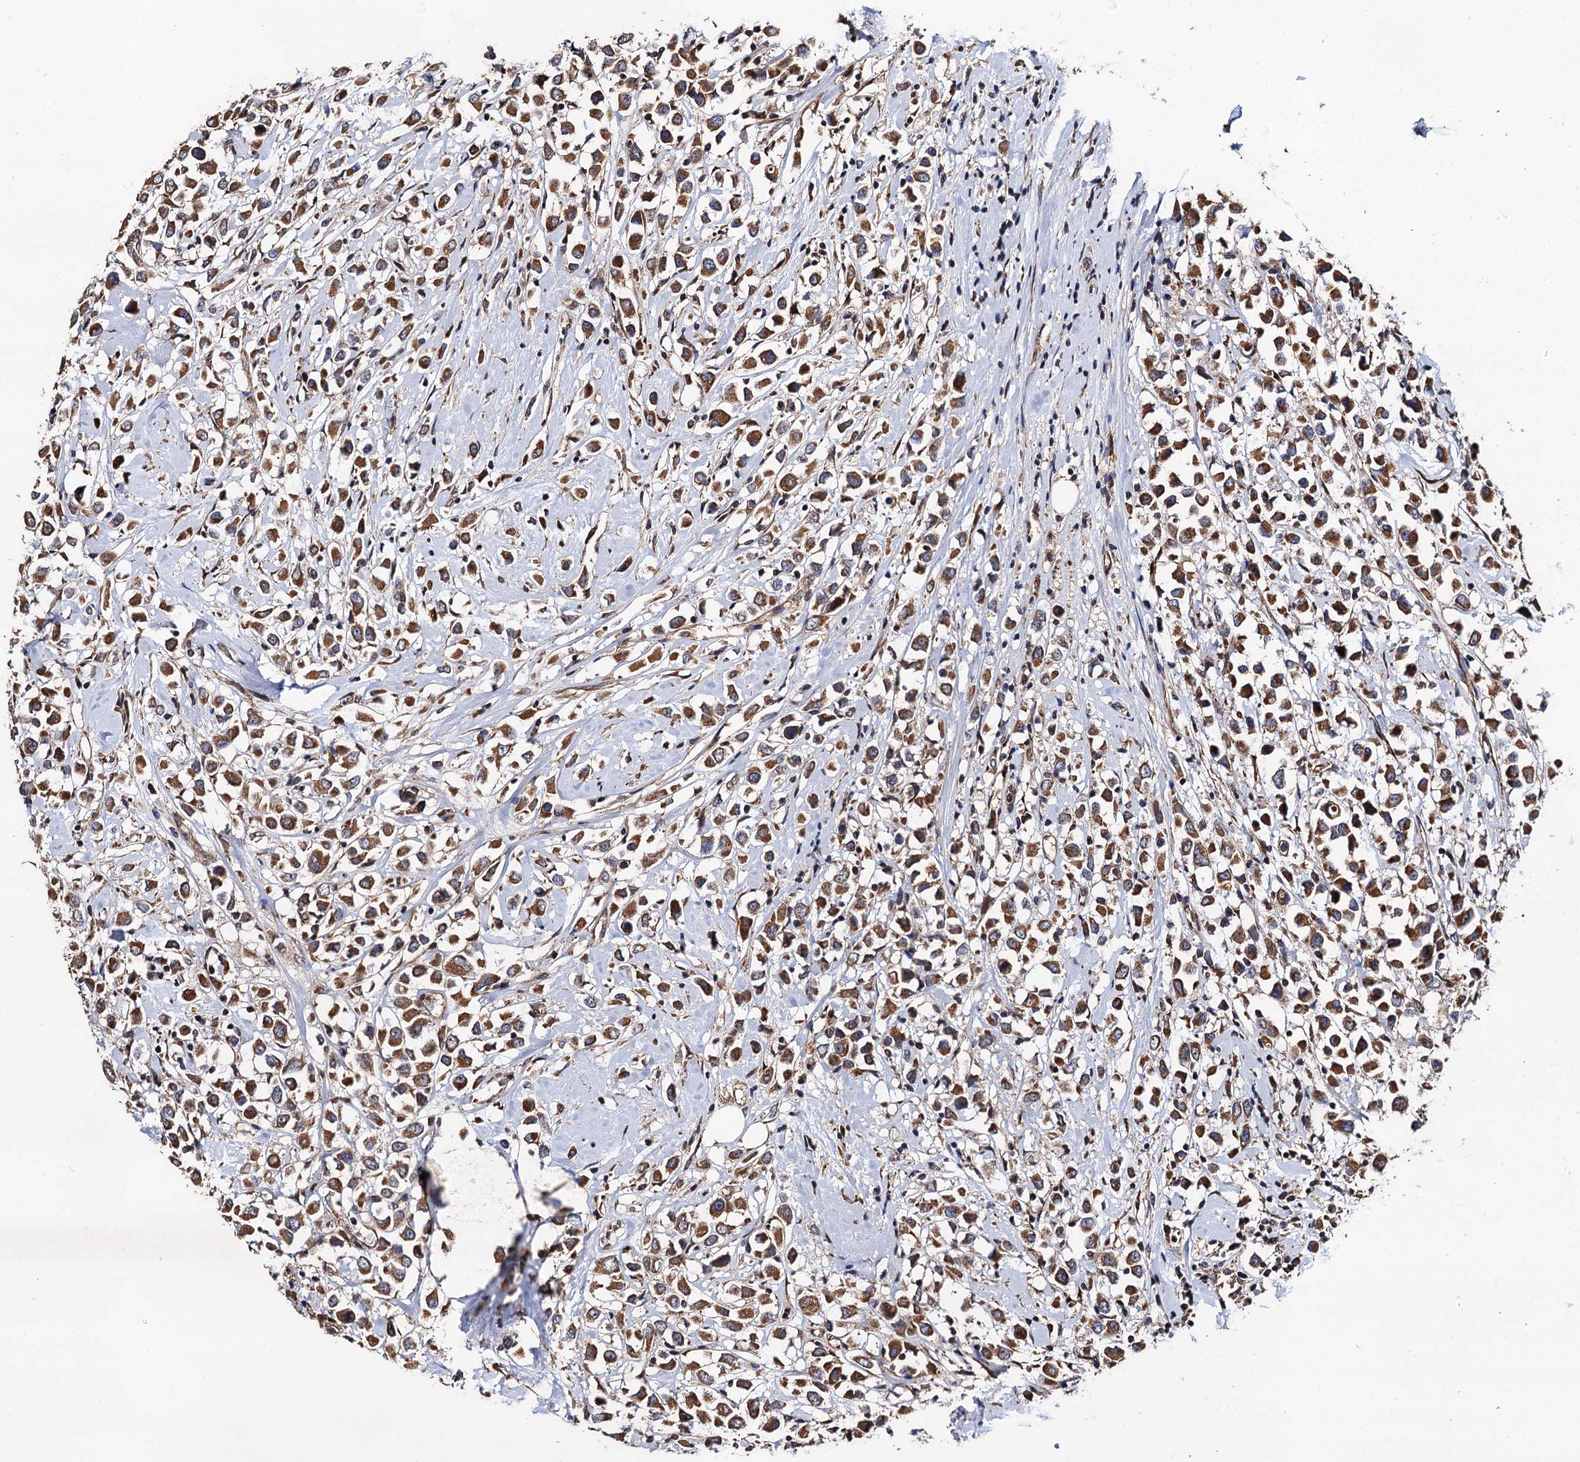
{"staining": {"intensity": "moderate", "quantity": ">75%", "location": "cytoplasmic/membranous"}, "tissue": "breast cancer", "cell_type": "Tumor cells", "image_type": "cancer", "snomed": [{"axis": "morphology", "description": "Duct carcinoma"}, {"axis": "topography", "description": "Breast"}], "caption": "Tumor cells display medium levels of moderate cytoplasmic/membranous positivity in approximately >75% of cells in breast cancer. The staining was performed using DAB (3,3'-diaminobenzidine), with brown indicating positive protein expression. Nuclei are stained blue with hematoxylin.", "gene": "MIER2", "patient": {"sex": "female", "age": 87}}